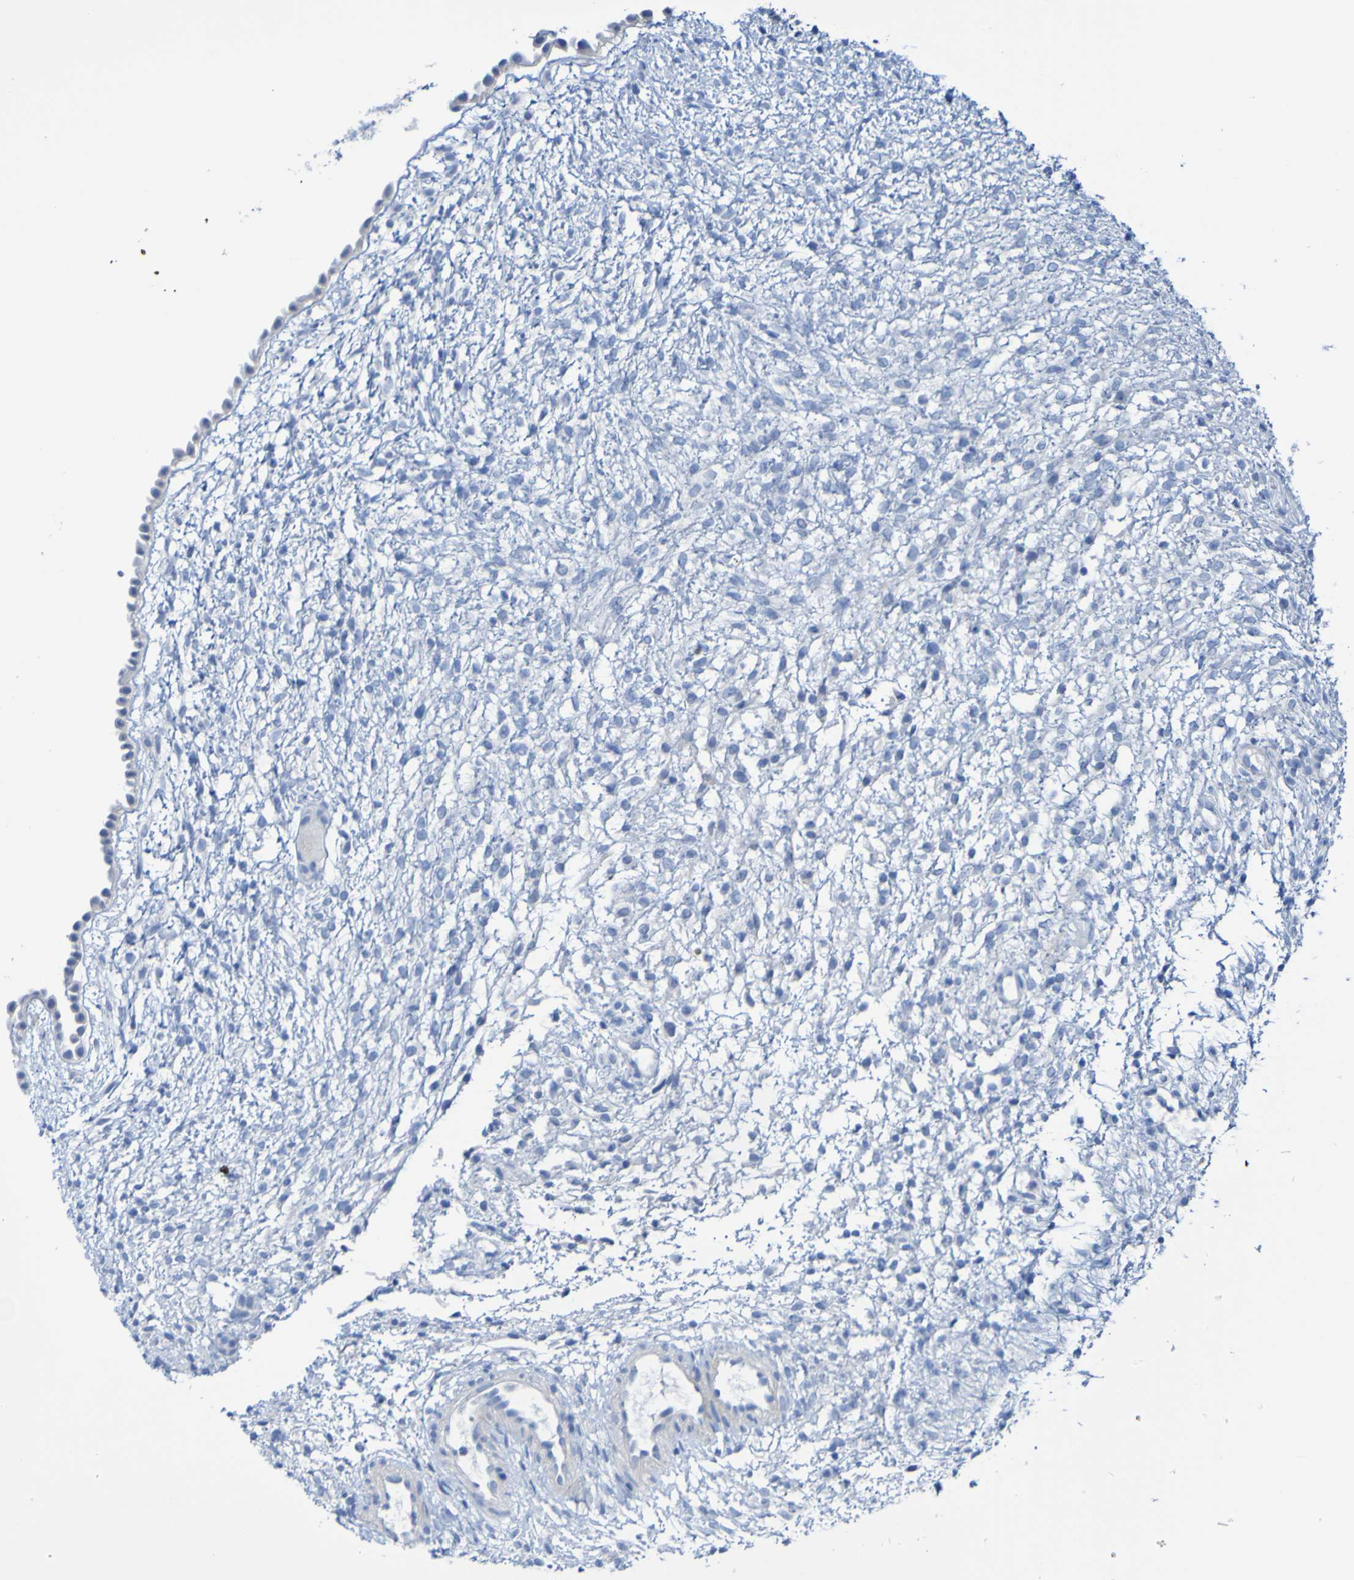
{"staining": {"intensity": "negative", "quantity": "none", "location": "none"}, "tissue": "ovary", "cell_type": "Ovarian stroma cells", "image_type": "normal", "snomed": [{"axis": "morphology", "description": "Normal tissue, NOS"}, {"axis": "morphology", "description": "Cyst, NOS"}, {"axis": "topography", "description": "Ovary"}], "caption": "This is an immunohistochemistry (IHC) histopathology image of benign ovary. There is no expression in ovarian stroma cells.", "gene": "ACMSD", "patient": {"sex": "female", "age": 18}}